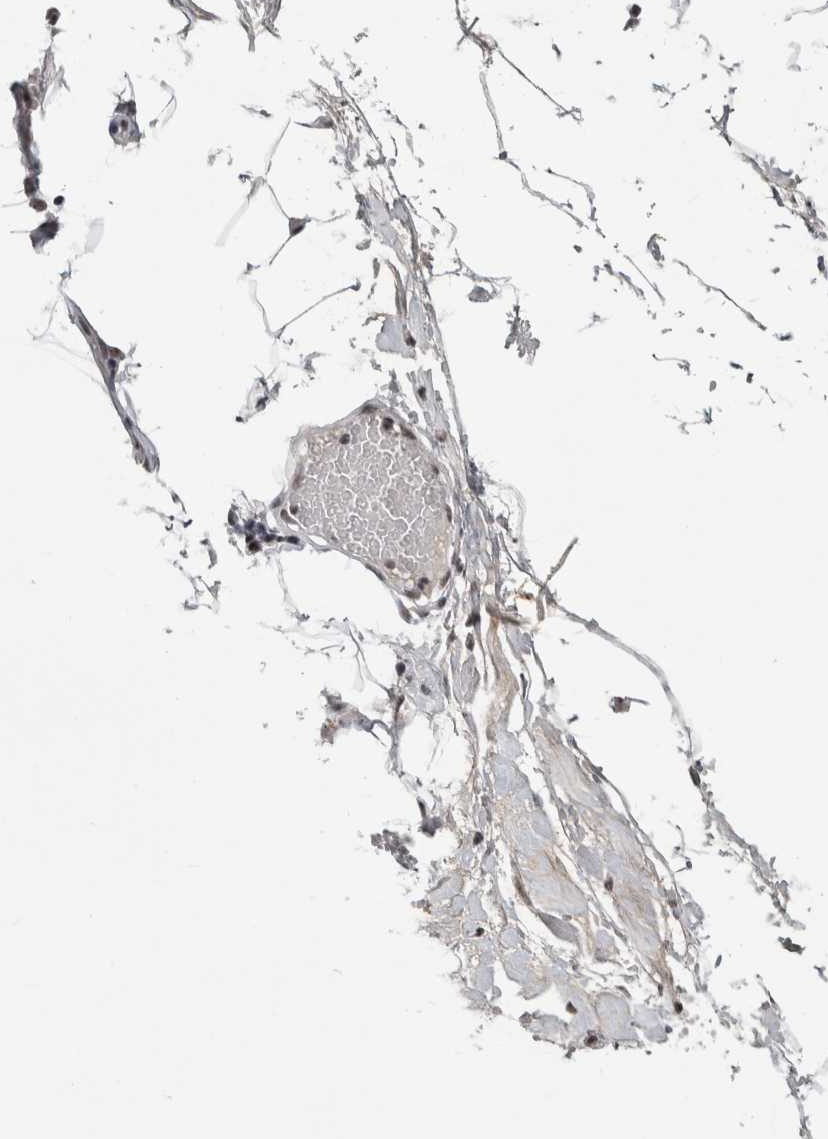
{"staining": {"intensity": "moderate", "quantity": "25%-75%", "location": "nuclear"}, "tissue": "adipose tissue", "cell_type": "Adipocytes", "image_type": "normal", "snomed": [{"axis": "morphology", "description": "Normal tissue, NOS"}, {"axis": "morphology", "description": "Adenocarcinoma, NOS"}, {"axis": "topography", "description": "Colon"}, {"axis": "topography", "description": "Peripheral nerve tissue"}], "caption": "IHC staining of unremarkable adipose tissue, which shows medium levels of moderate nuclear expression in approximately 25%-75% of adipocytes indicating moderate nuclear protein positivity. The staining was performed using DAB (brown) for protein detection and nuclei were counterstained in hematoxylin (blue).", "gene": "ASPN", "patient": {"sex": "male", "age": 14}}